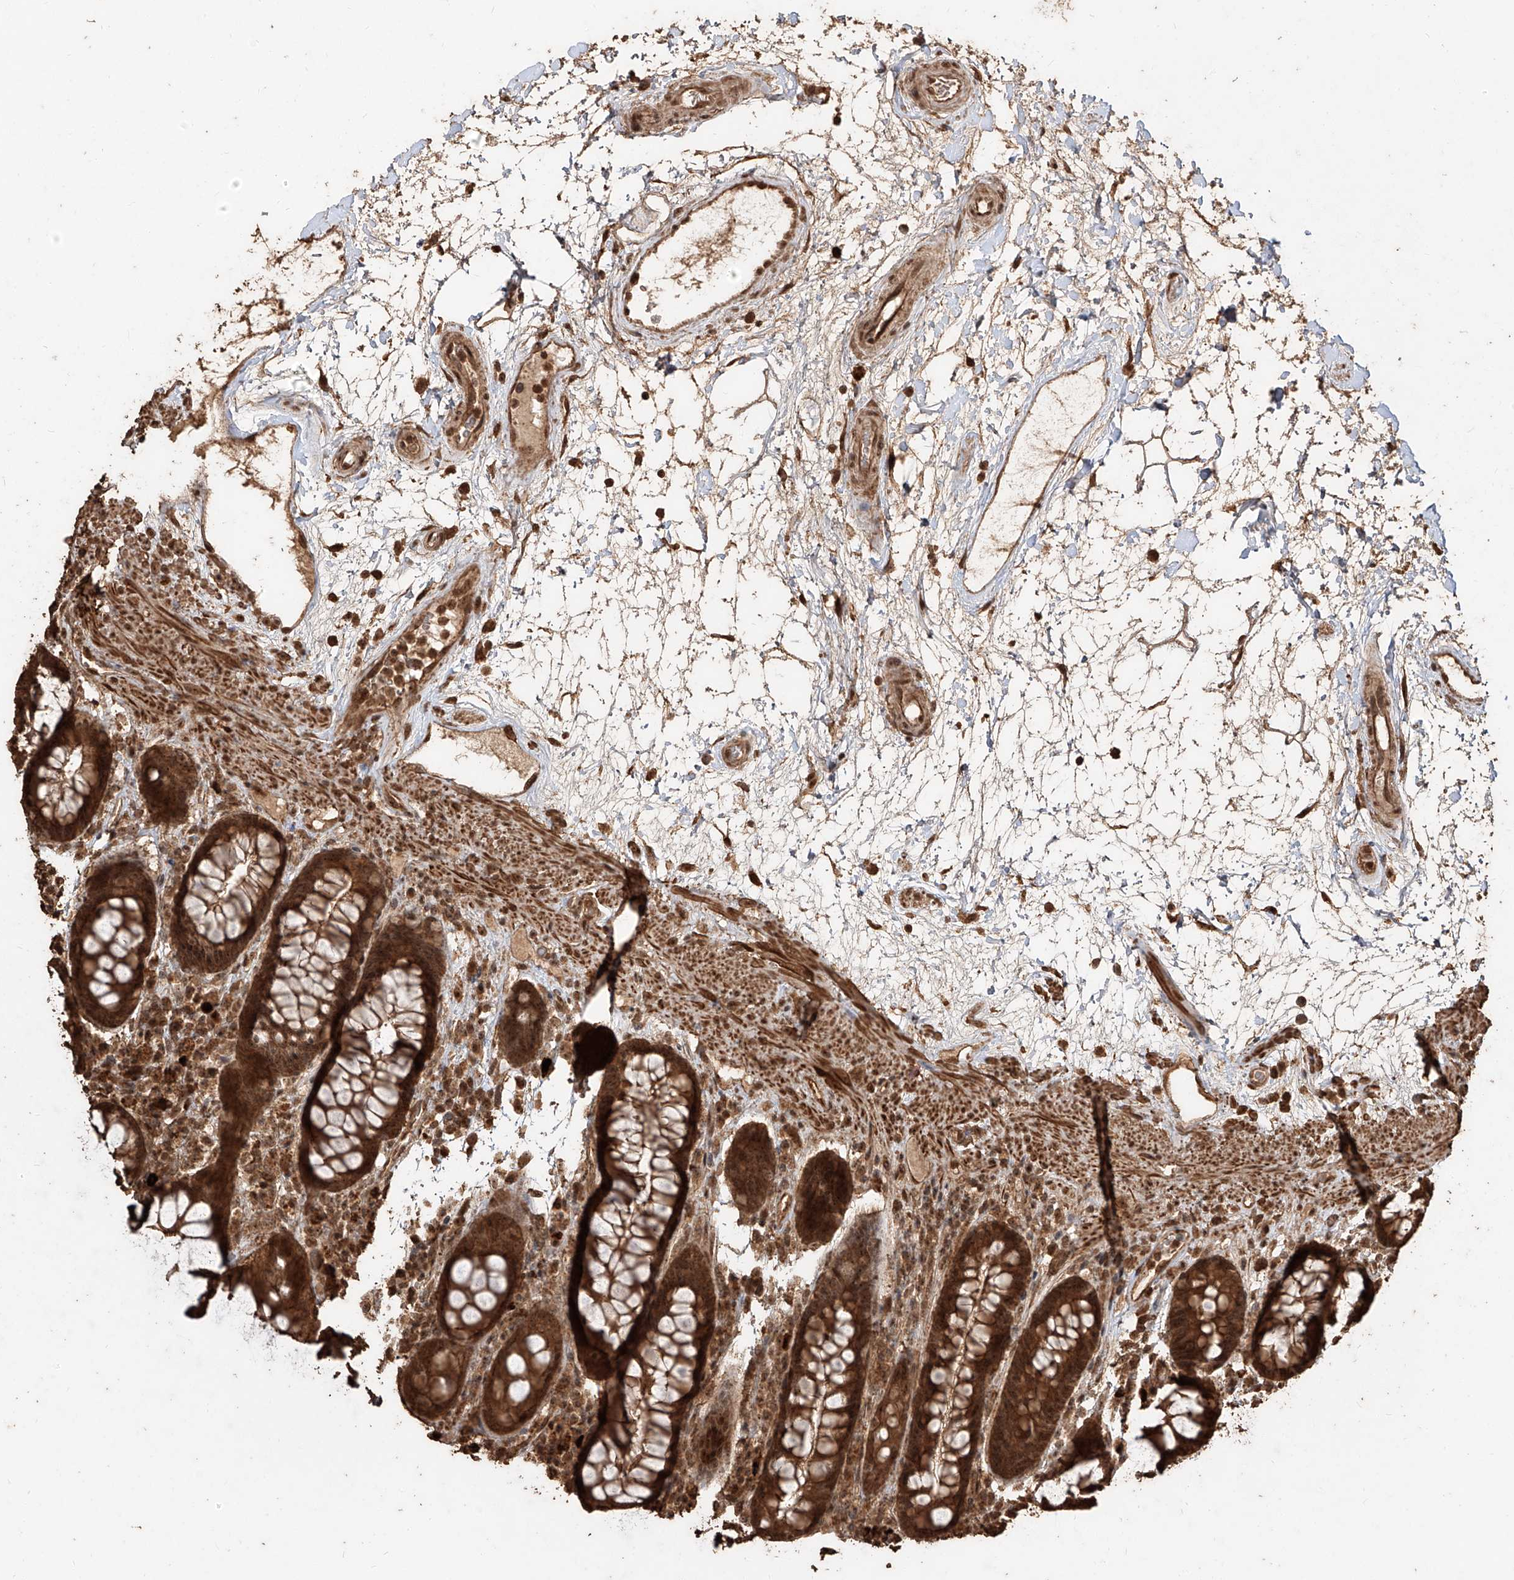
{"staining": {"intensity": "moderate", "quantity": ">75%", "location": "cytoplasmic/membranous,nuclear"}, "tissue": "rectum", "cell_type": "Glandular cells", "image_type": "normal", "snomed": [{"axis": "morphology", "description": "Normal tissue, NOS"}, {"axis": "topography", "description": "Rectum"}], "caption": "Rectum stained with immunohistochemistry (IHC) exhibits moderate cytoplasmic/membranous,nuclear positivity in approximately >75% of glandular cells.", "gene": "ZNF660", "patient": {"sex": "male", "age": 64}}